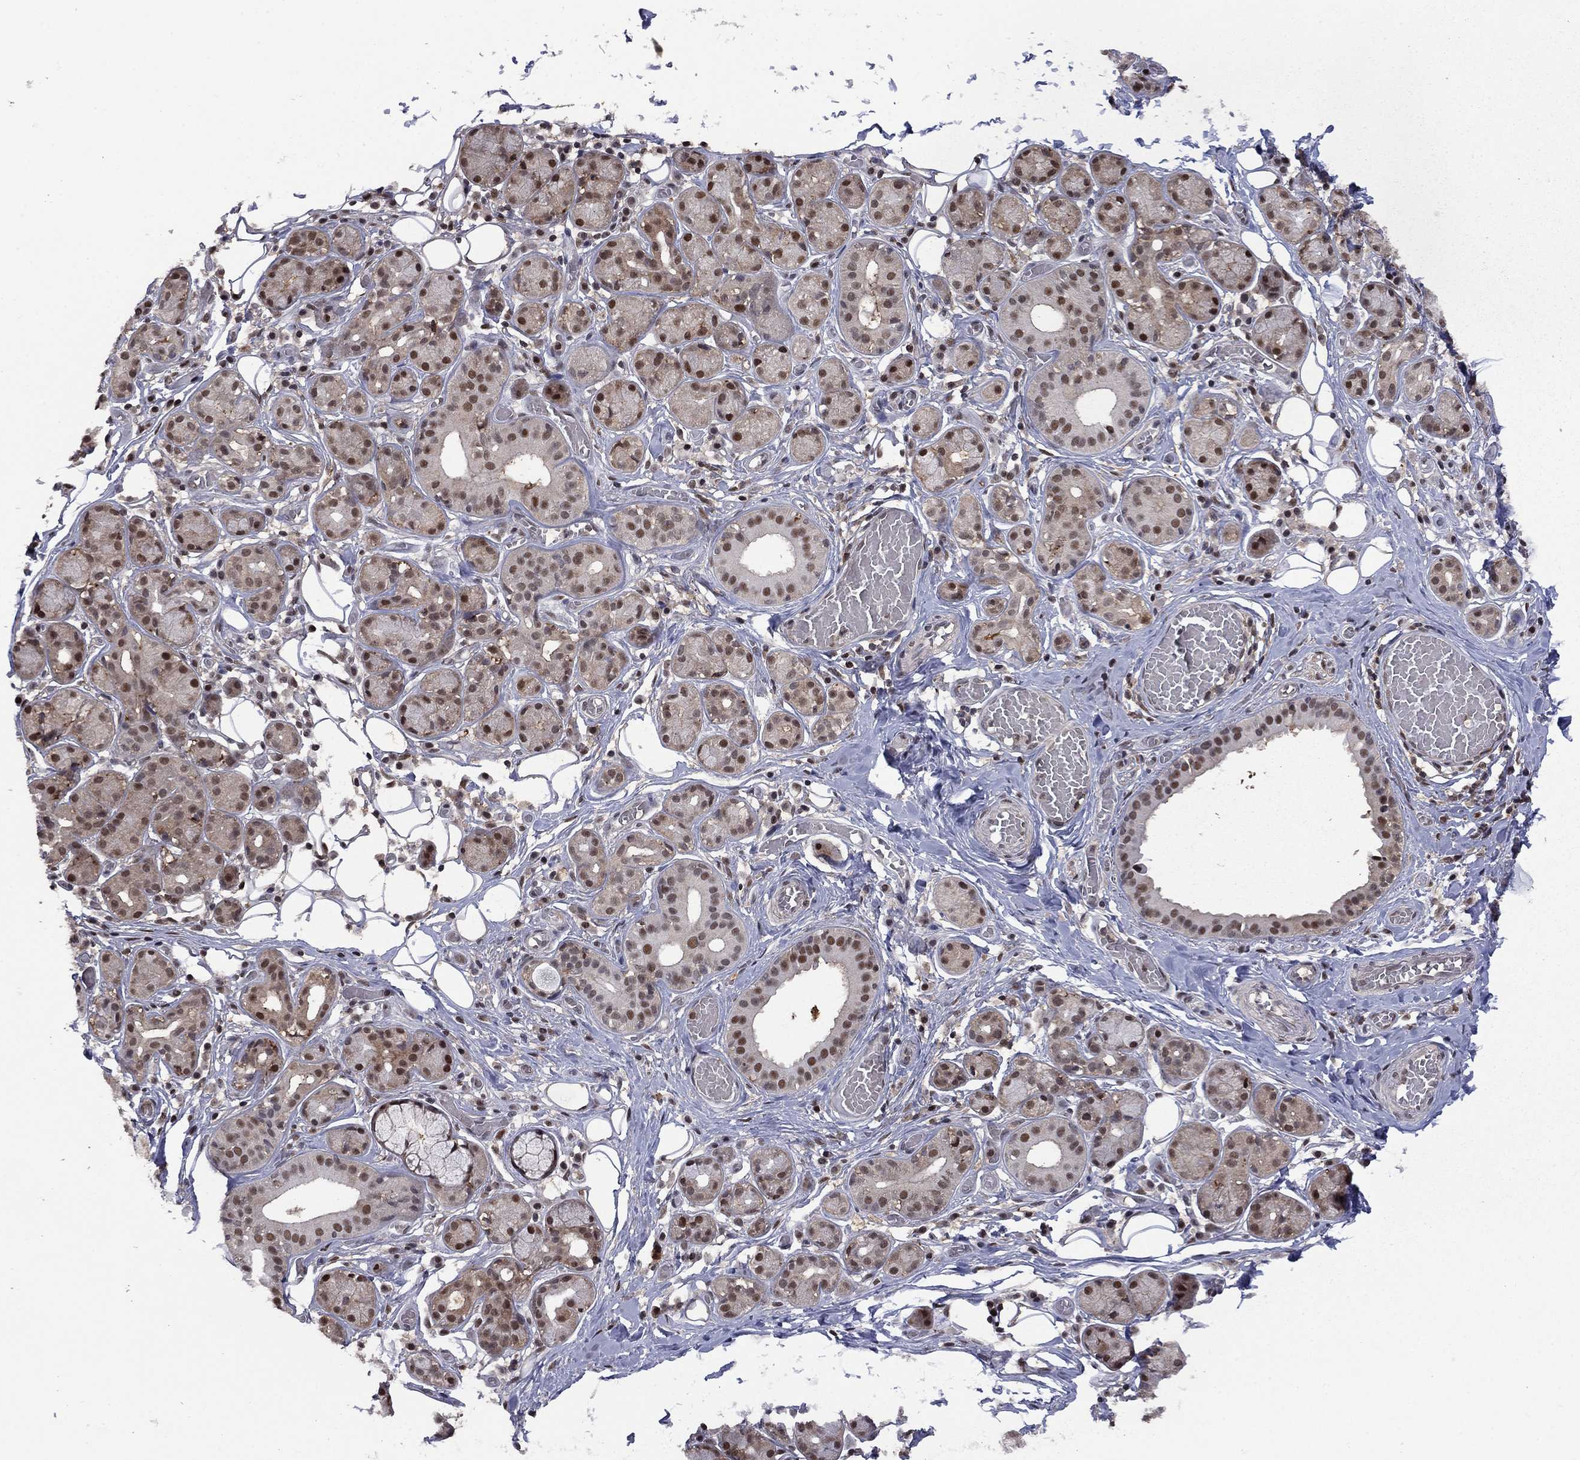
{"staining": {"intensity": "moderate", "quantity": "<25%", "location": "nuclear"}, "tissue": "salivary gland", "cell_type": "Glandular cells", "image_type": "normal", "snomed": [{"axis": "morphology", "description": "Normal tissue, NOS"}, {"axis": "topography", "description": "Salivary gland"}, {"axis": "topography", "description": "Peripheral nerve tissue"}], "caption": "Glandular cells display moderate nuclear staining in about <25% of cells in benign salivary gland. (DAB (3,3'-diaminobenzidine) = brown stain, brightfield microscopy at high magnification).", "gene": "PSMD2", "patient": {"sex": "male", "age": 71}}